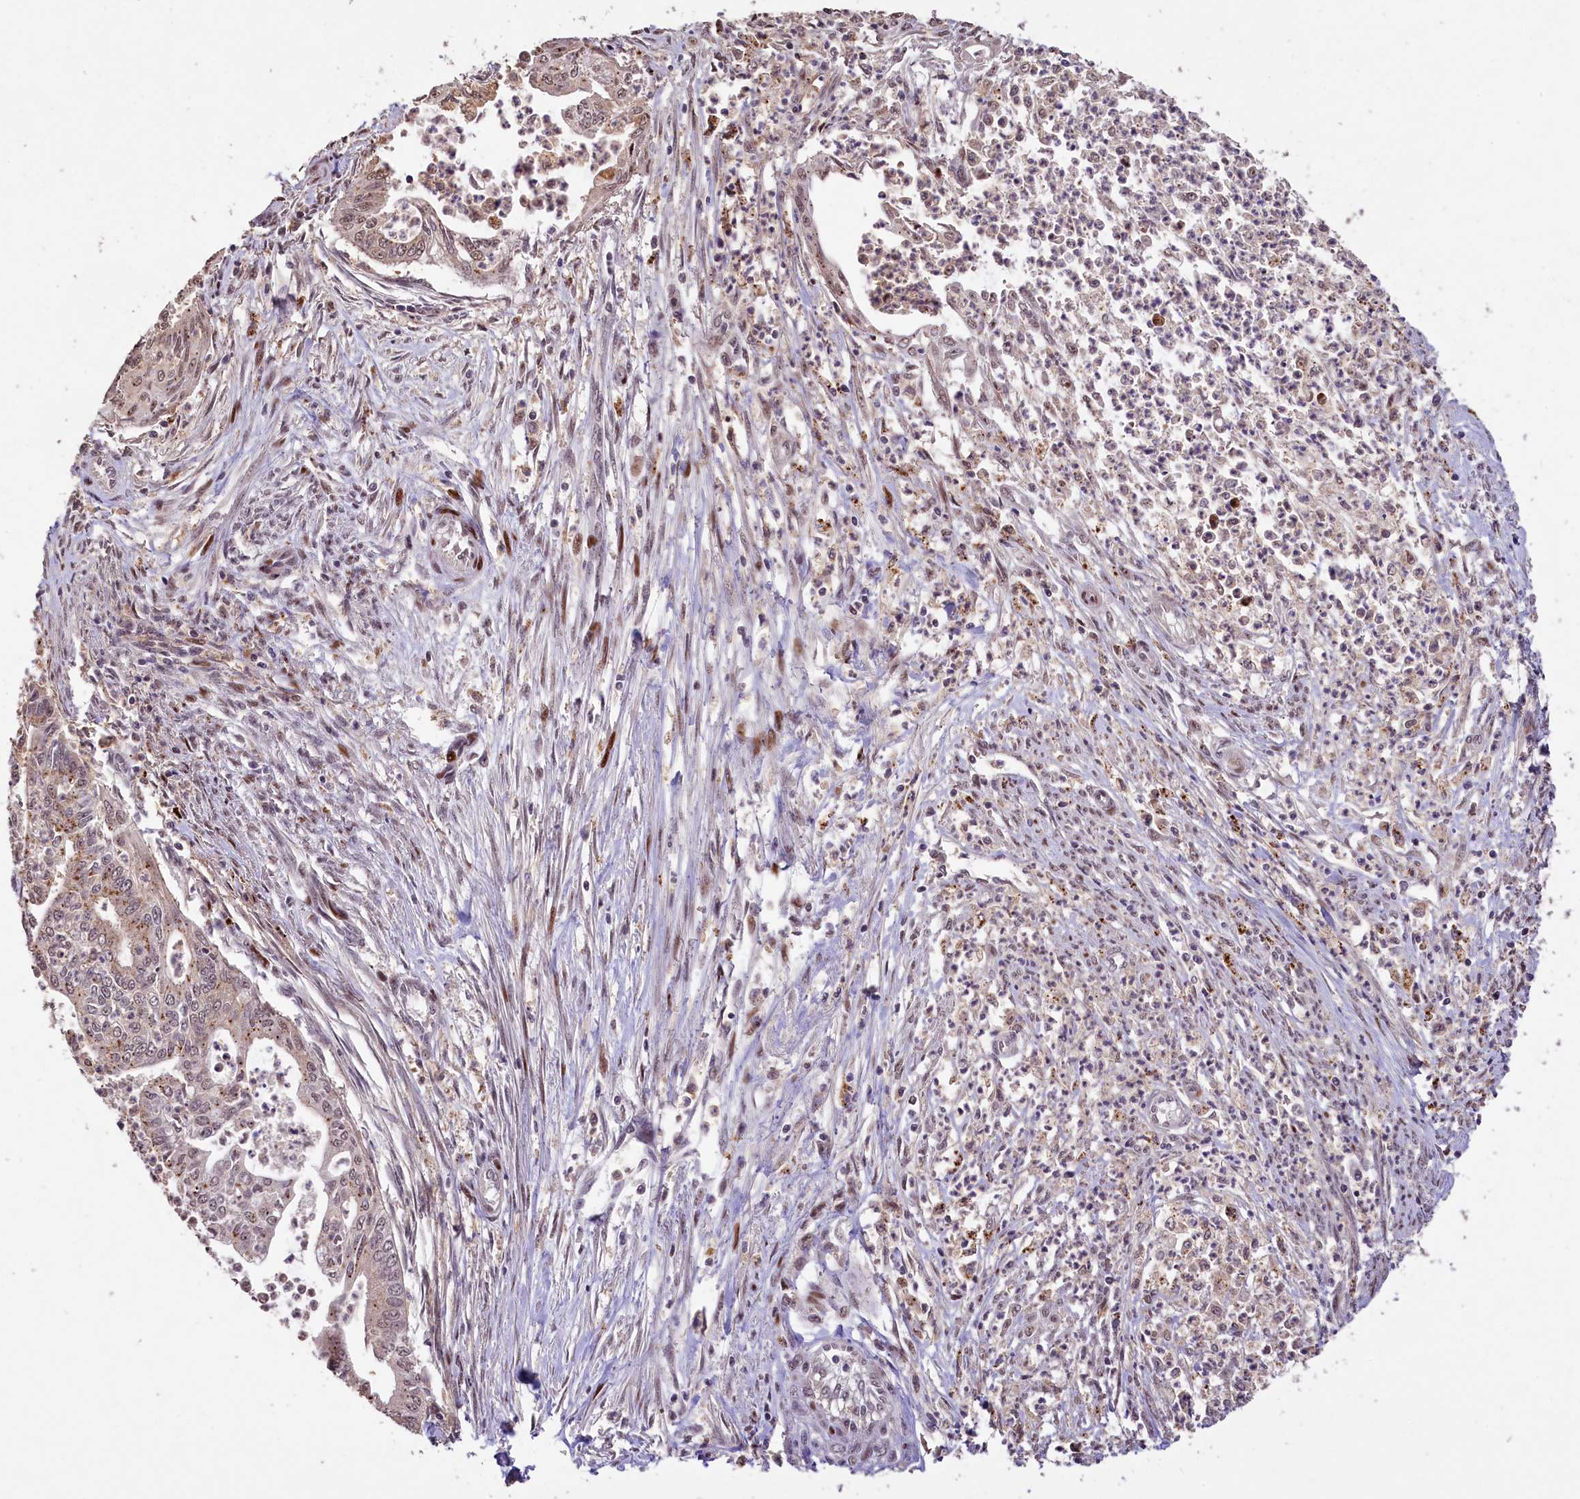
{"staining": {"intensity": "weak", "quantity": "25%-75%", "location": "cytoplasmic/membranous"}, "tissue": "endometrial cancer", "cell_type": "Tumor cells", "image_type": "cancer", "snomed": [{"axis": "morphology", "description": "Adenocarcinoma, NOS"}, {"axis": "topography", "description": "Endometrium"}], "caption": "Immunohistochemistry of endometrial cancer (adenocarcinoma) shows low levels of weak cytoplasmic/membranous positivity in about 25%-75% of tumor cells. The staining was performed using DAB (3,3'-diaminobenzidine) to visualize the protein expression in brown, while the nuclei were stained in blue with hematoxylin (Magnification: 20x).", "gene": "PHAF1", "patient": {"sex": "female", "age": 73}}